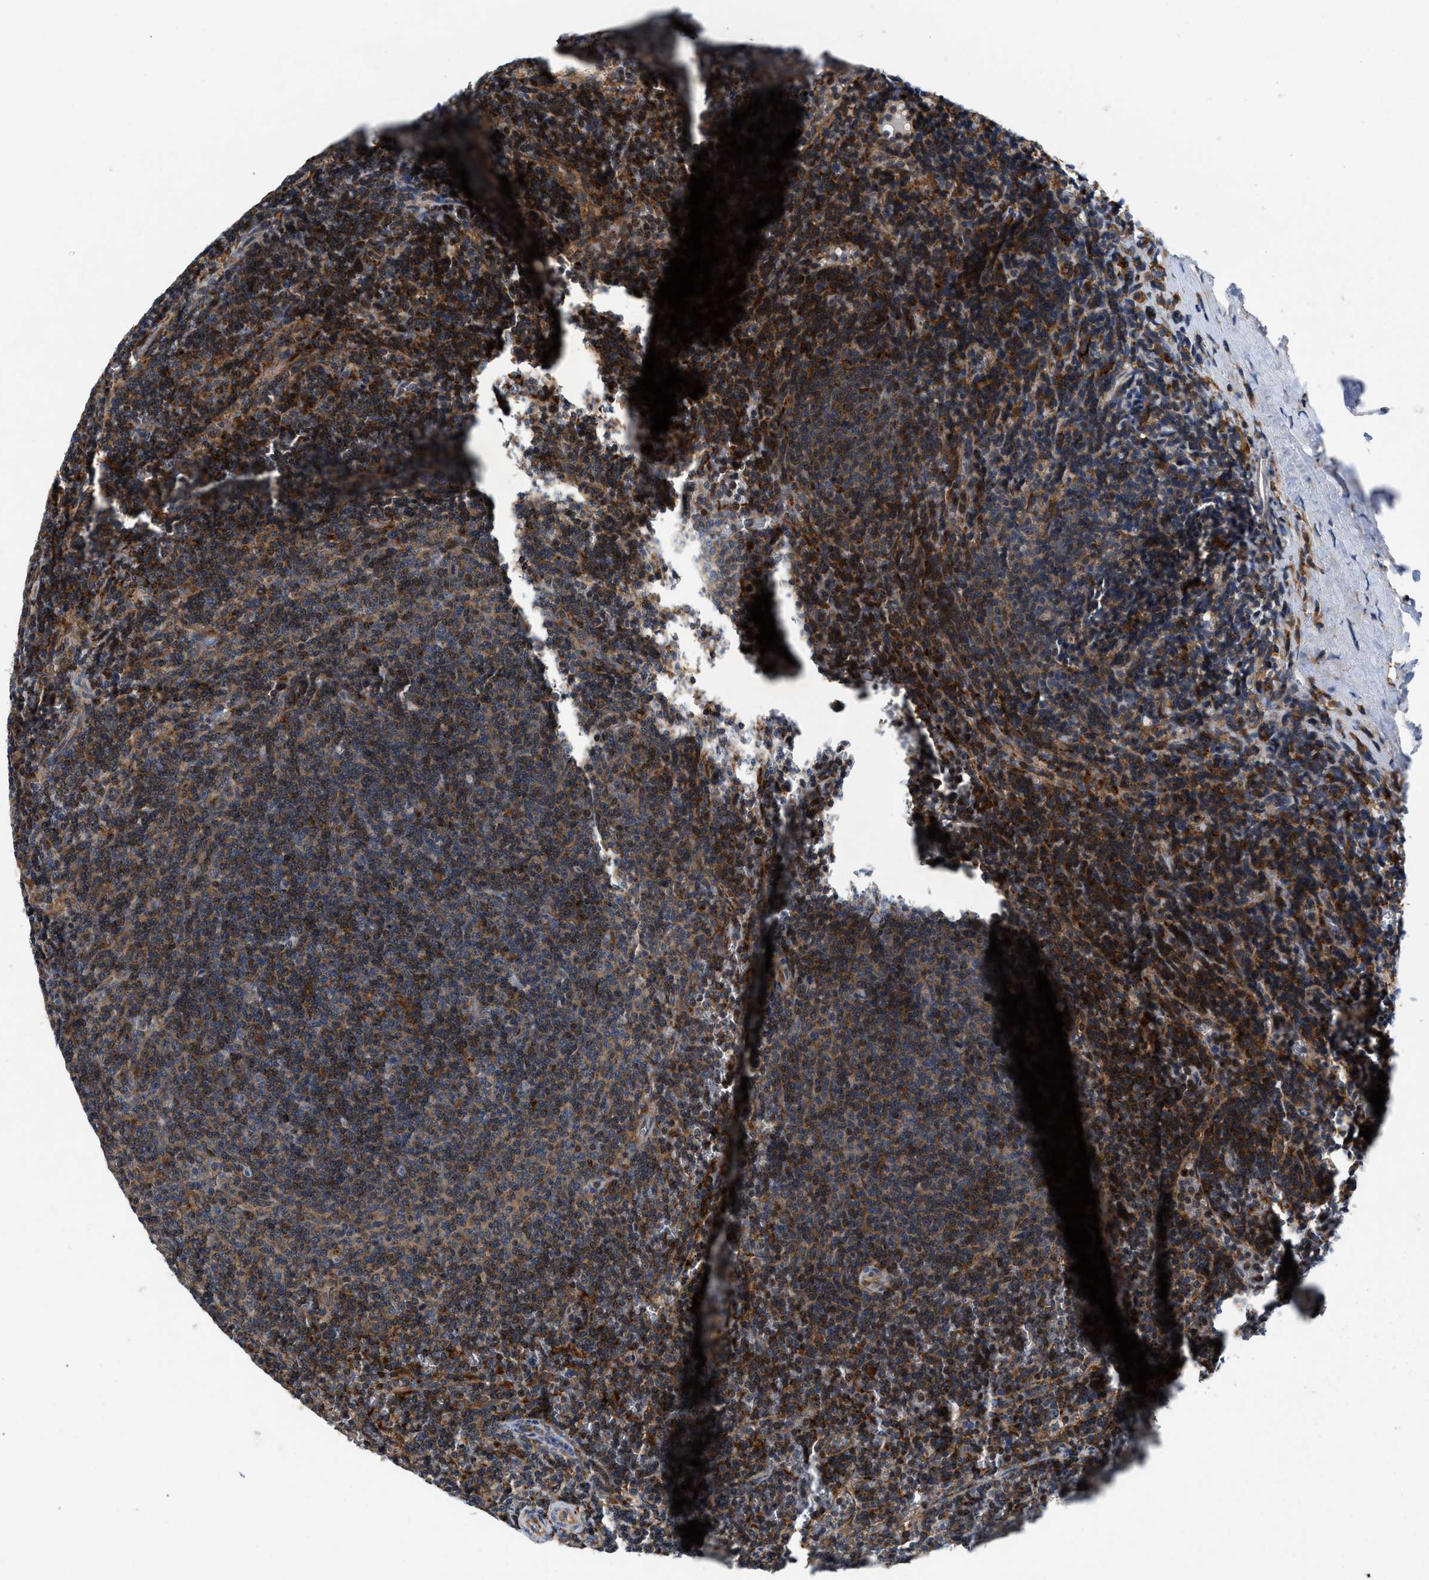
{"staining": {"intensity": "strong", "quantity": "25%-75%", "location": "cytoplasmic/membranous"}, "tissue": "lymphoma", "cell_type": "Tumor cells", "image_type": "cancer", "snomed": [{"axis": "morphology", "description": "Malignant lymphoma, non-Hodgkin's type, Low grade"}, {"axis": "topography", "description": "Spleen"}], "caption": "The micrograph reveals staining of lymphoma, revealing strong cytoplasmic/membranous protein staining (brown color) within tumor cells.", "gene": "ENPP4", "patient": {"sex": "female", "age": 50}}